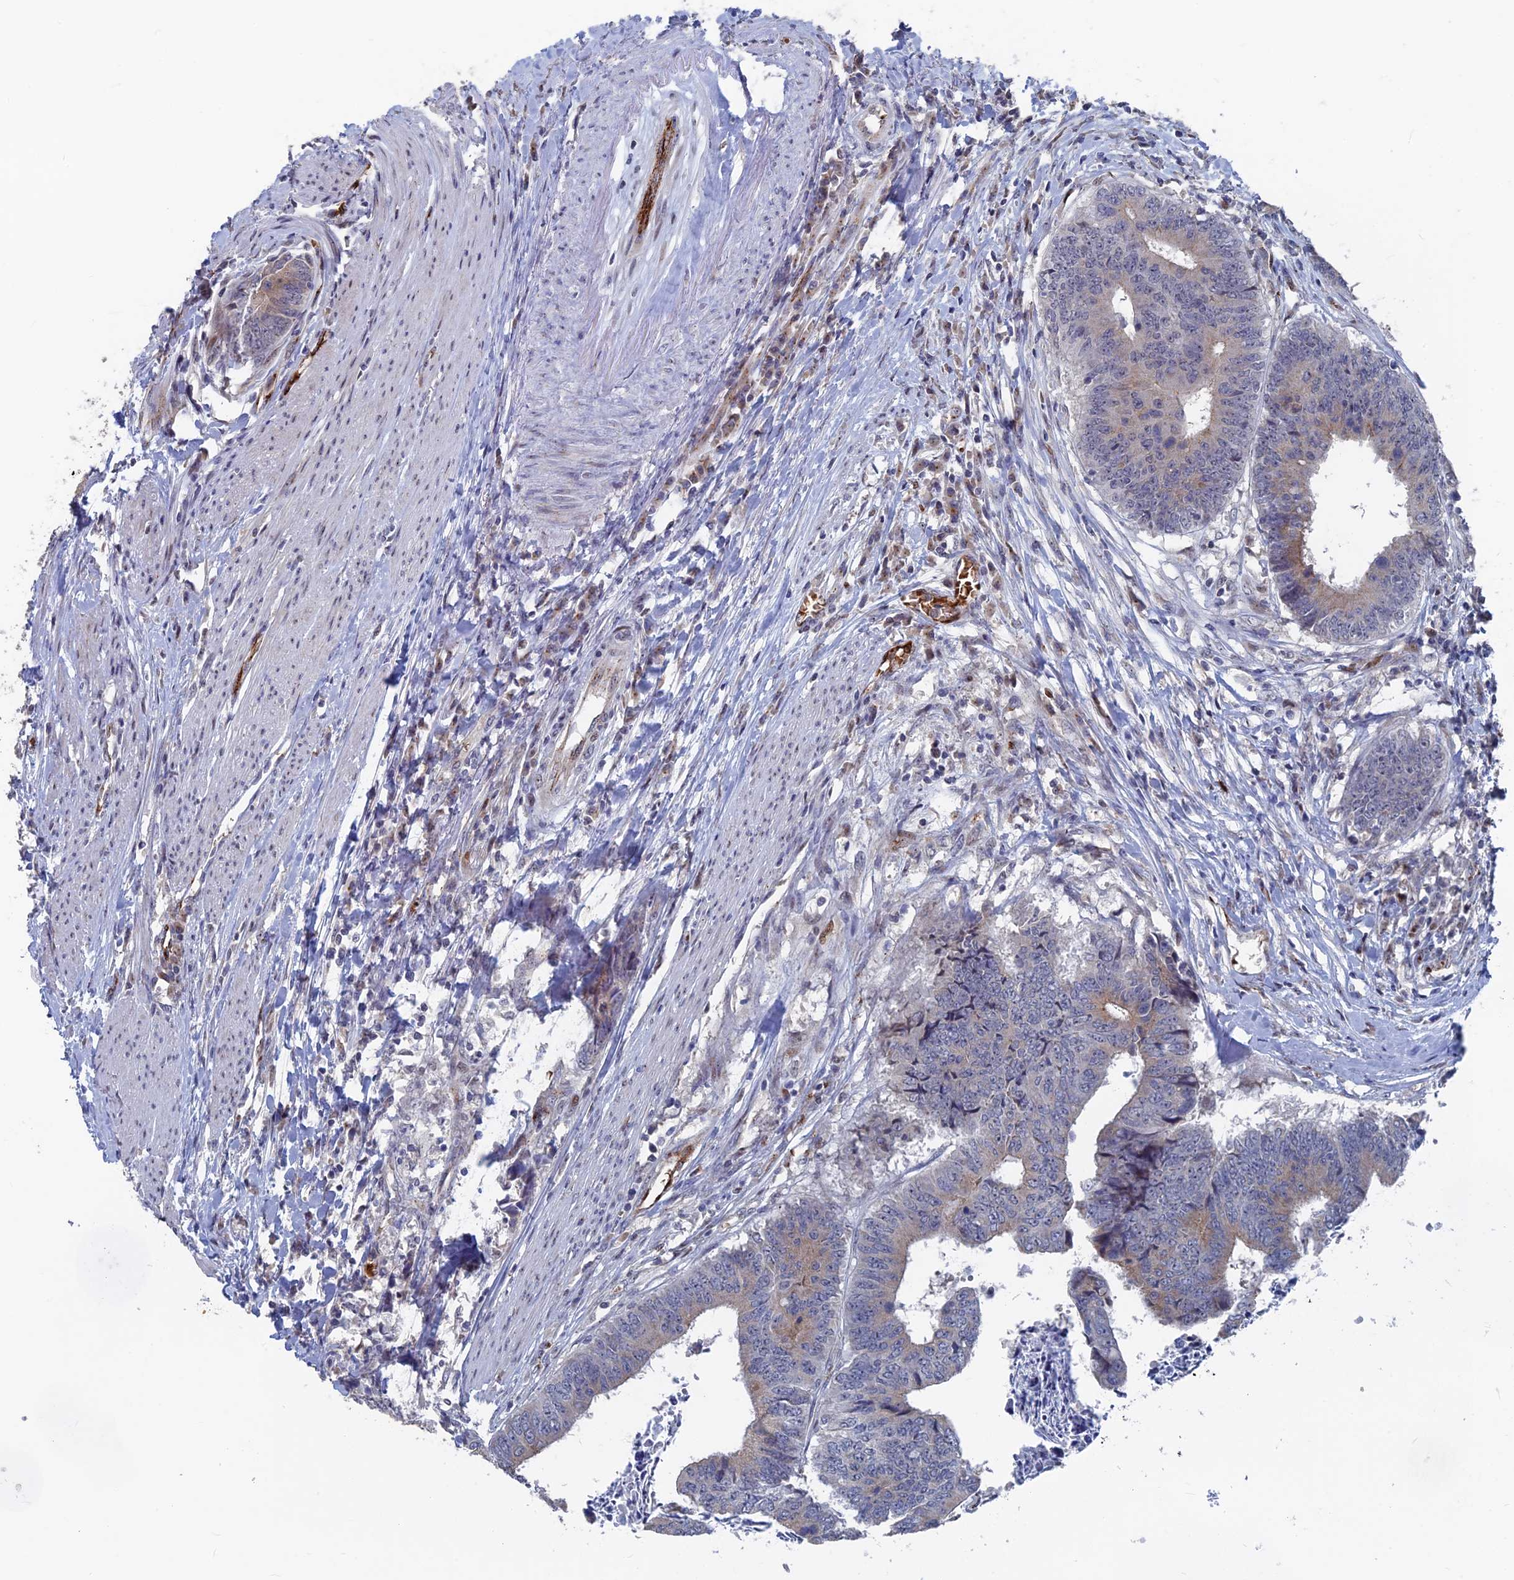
{"staining": {"intensity": "weak", "quantity": "<25%", "location": "cytoplasmic/membranous"}, "tissue": "colorectal cancer", "cell_type": "Tumor cells", "image_type": "cancer", "snomed": [{"axis": "morphology", "description": "Adenocarcinoma, NOS"}, {"axis": "topography", "description": "Rectum"}], "caption": "DAB (3,3'-diaminobenzidine) immunohistochemical staining of human colorectal cancer shows no significant positivity in tumor cells.", "gene": "SH3D21", "patient": {"sex": "male", "age": 84}}